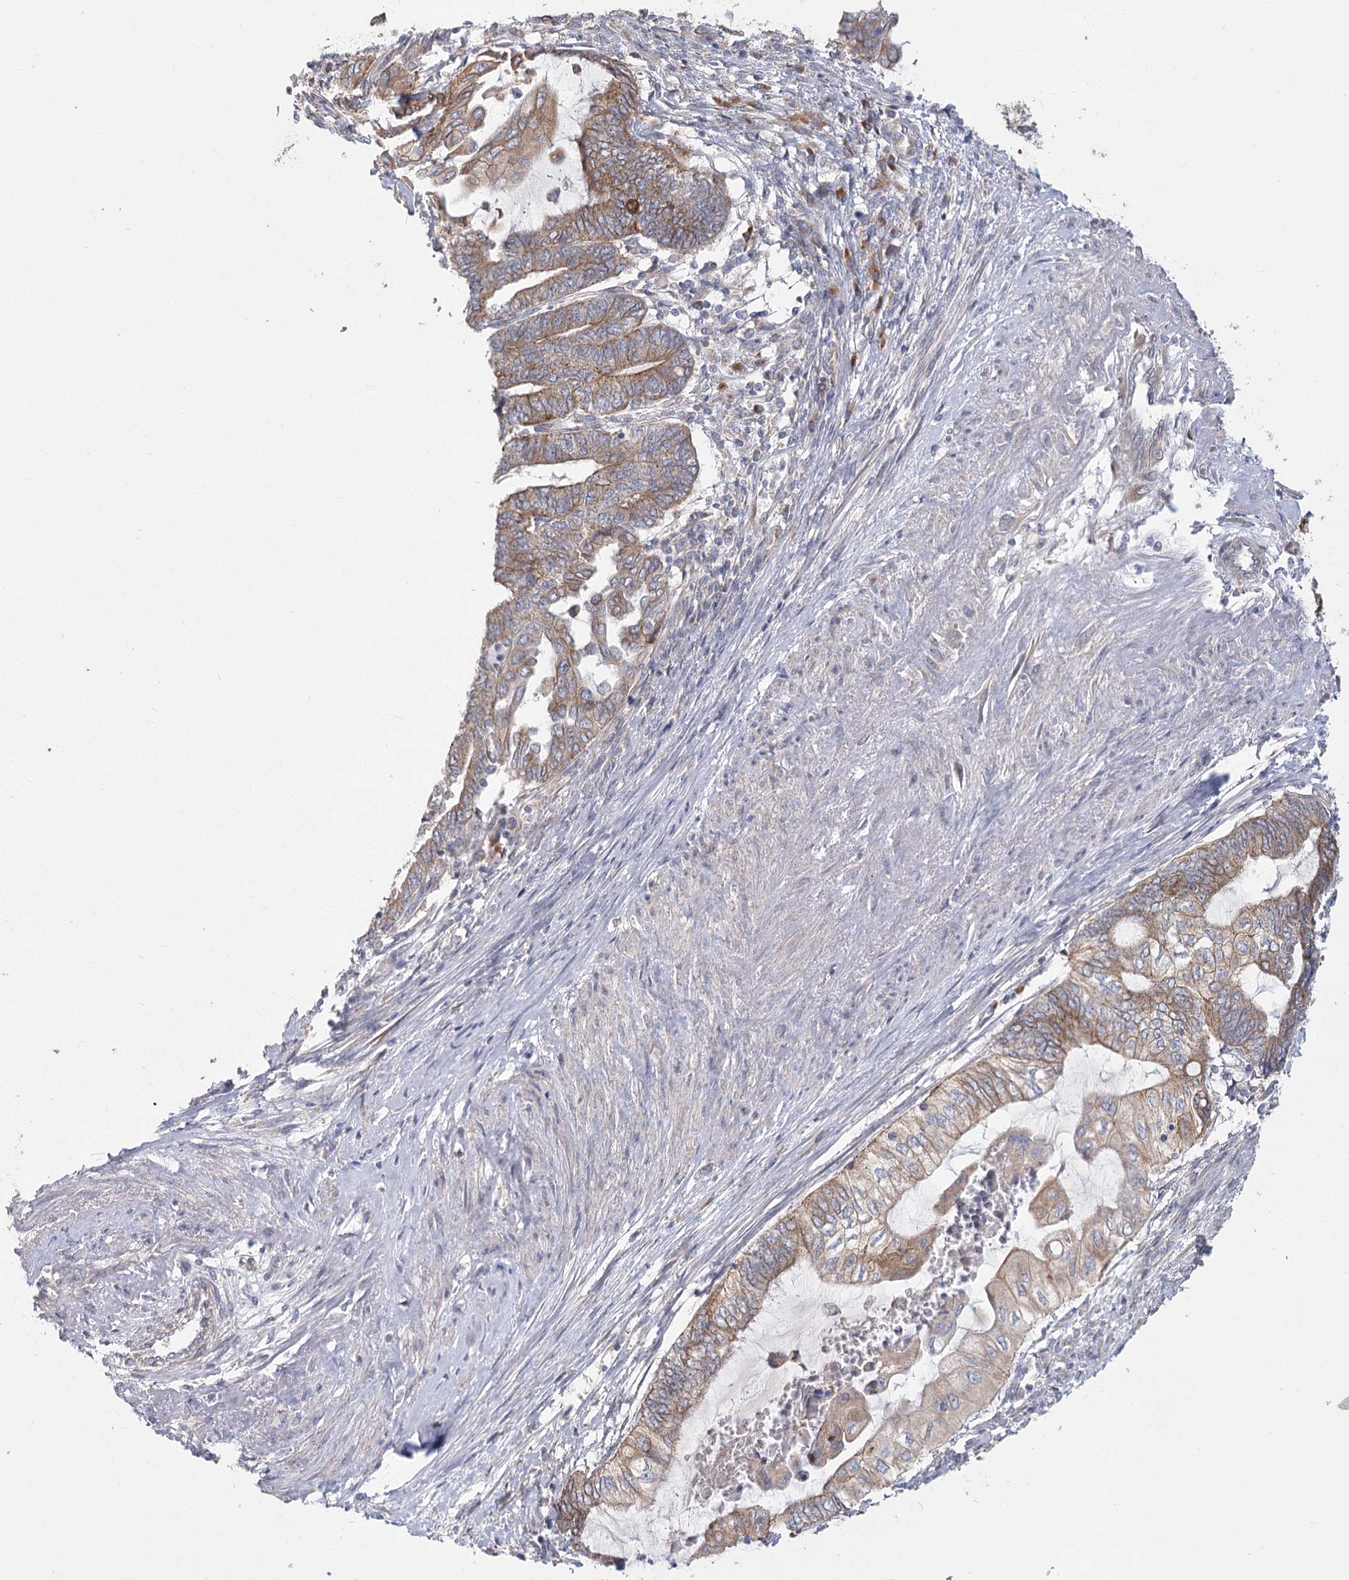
{"staining": {"intensity": "moderate", "quantity": ">75%", "location": "cytoplasmic/membranous"}, "tissue": "endometrial cancer", "cell_type": "Tumor cells", "image_type": "cancer", "snomed": [{"axis": "morphology", "description": "Adenocarcinoma, NOS"}, {"axis": "topography", "description": "Uterus"}, {"axis": "topography", "description": "Endometrium"}], "caption": "This photomicrograph reveals IHC staining of human endometrial cancer, with medium moderate cytoplasmic/membranous staining in about >75% of tumor cells.", "gene": "CNTLN", "patient": {"sex": "female", "age": 70}}